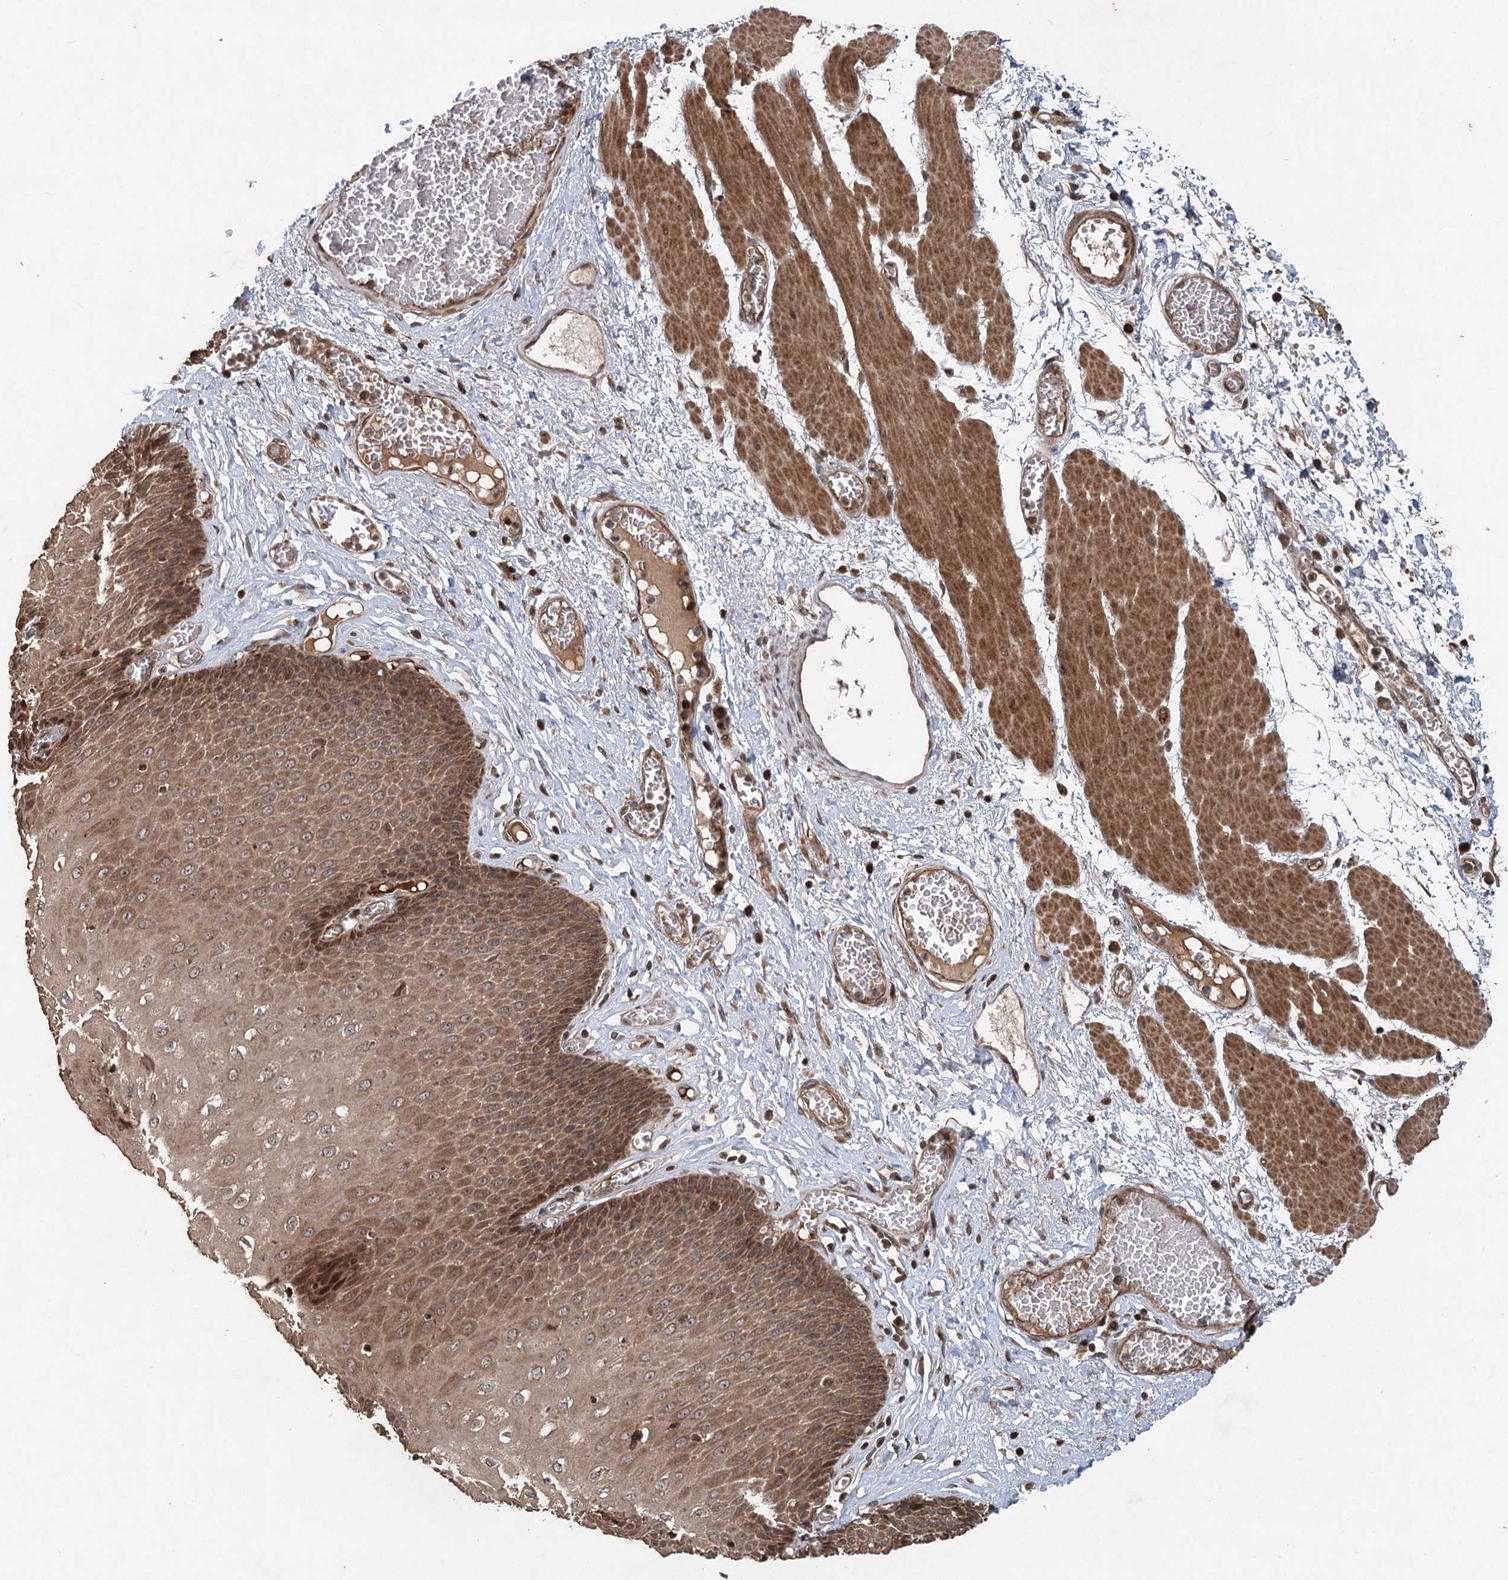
{"staining": {"intensity": "moderate", "quantity": ">75%", "location": "cytoplasmic/membranous"}, "tissue": "esophagus", "cell_type": "Squamous epithelial cells", "image_type": "normal", "snomed": [{"axis": "morphology", "description": "Normal tissue, NOS"}, {"axis": "topography", "description": "Esophagus"}], "caption": "Protein analysis of normal esophagus exhibits moderate cytoplasmic/membranous staining in about >75% of squamous epithelial cells. The staining was performed using DAB to visualize the protein expression in brown, while the nuclei were stained in blue with hematoxylin (Magnification: 20x).", "gene": "INSIG2", "patient": {"sex": "male", "age": 60}}